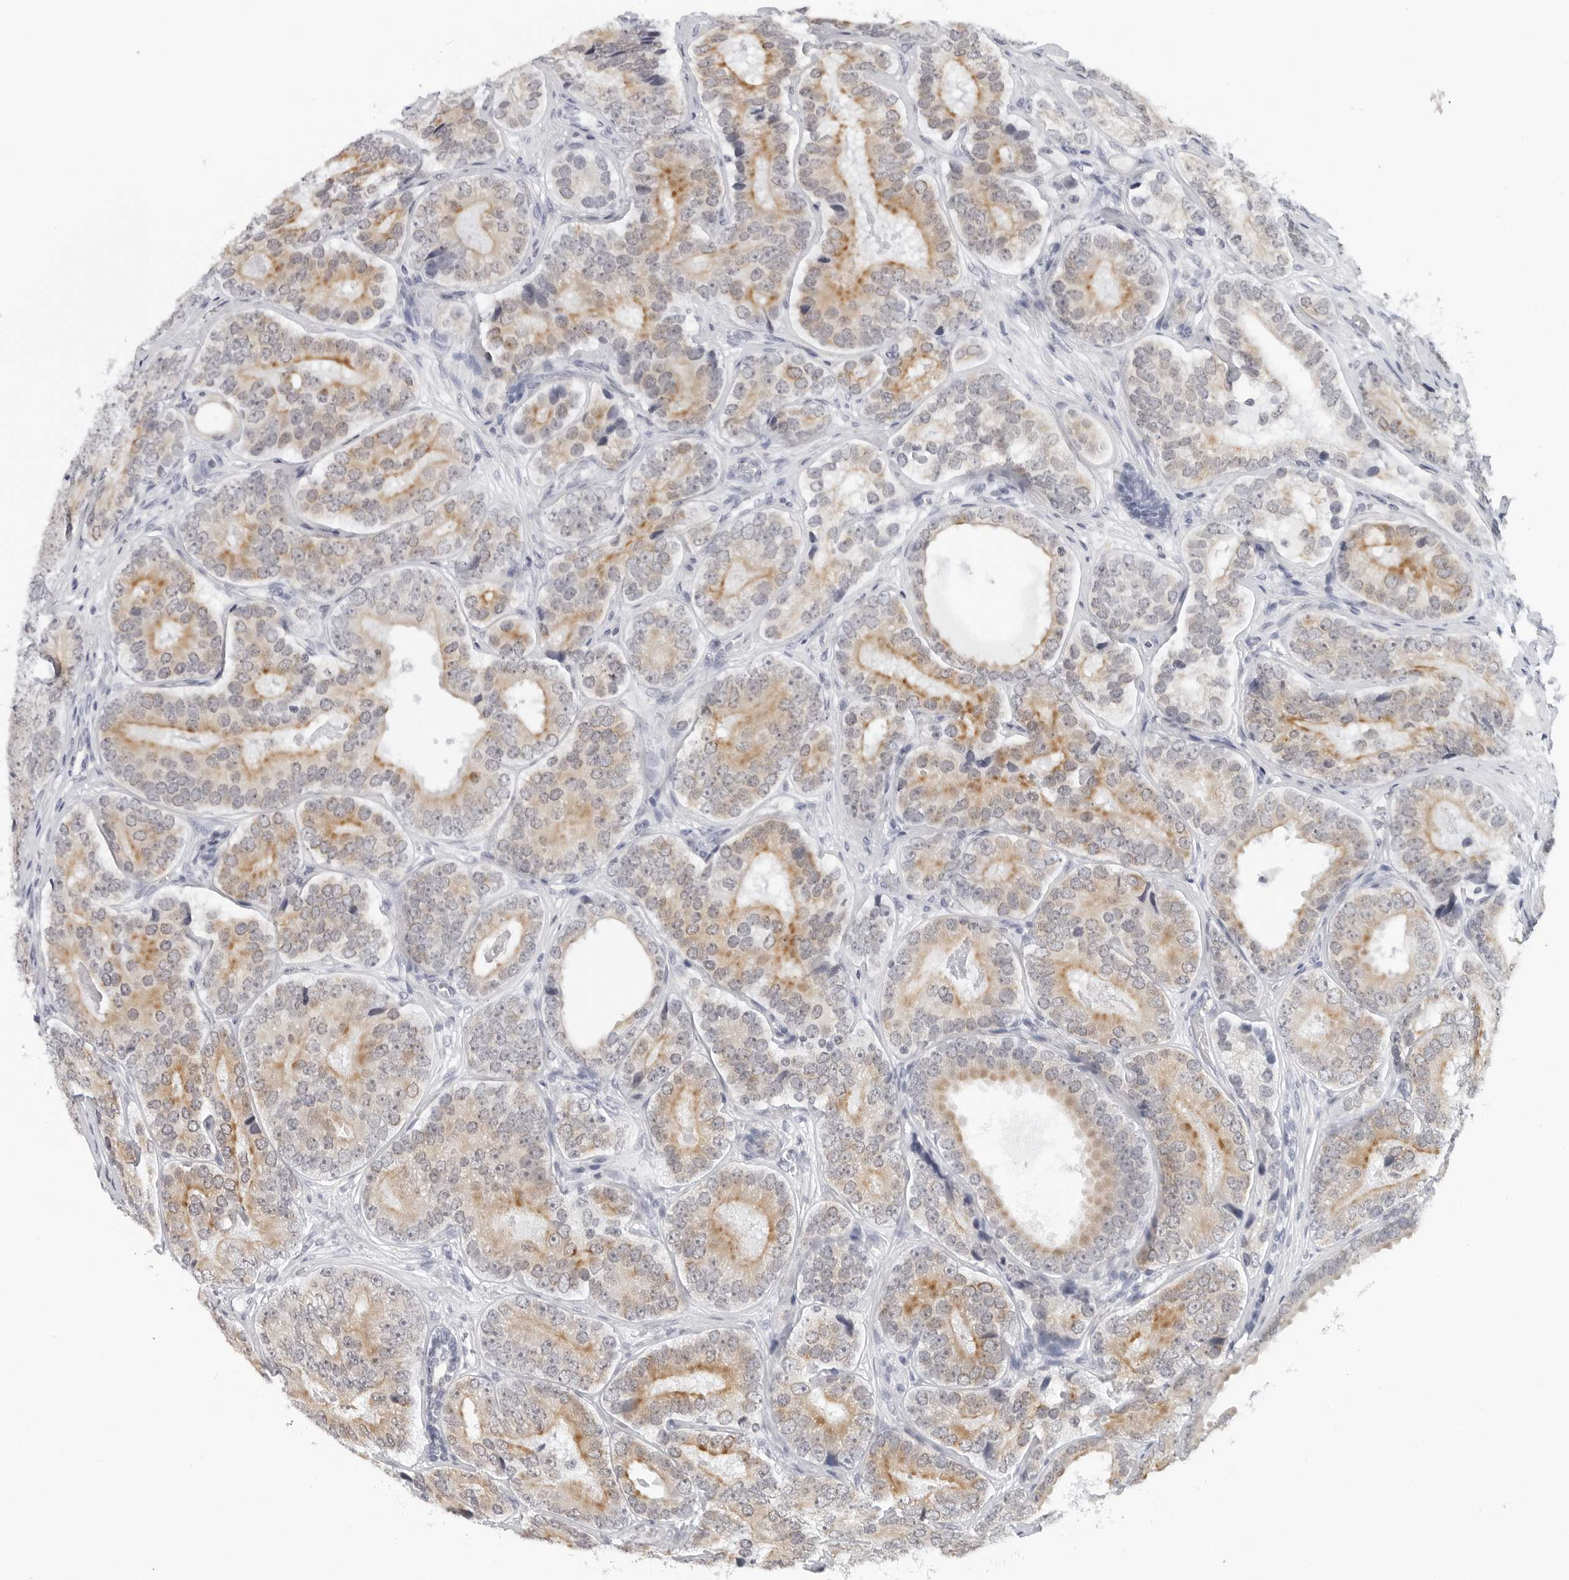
{"staining": {"intensity": "moderate", "quantity": "25%-75%", "location": "cytoplasmic/membranous"}, "tissue": "prostate cancer", "cell_type": "Tumor cells", "image_type": "cancer", "snomed": [{"axis": "morphology", "description": "Adenocarcinoma, High grade"}, {"axis": "topography", "description": "Prostate"}], "caption": "Immunohistochemical staining of prostate adenocarcinoma (high-grade) exhibits medium levels of moderate cytoplasmic/membranous protein staining in about 25%-75% of tumor cells.", "gene": "FLG2", "patient": {"sex": "male", "age": 56}}